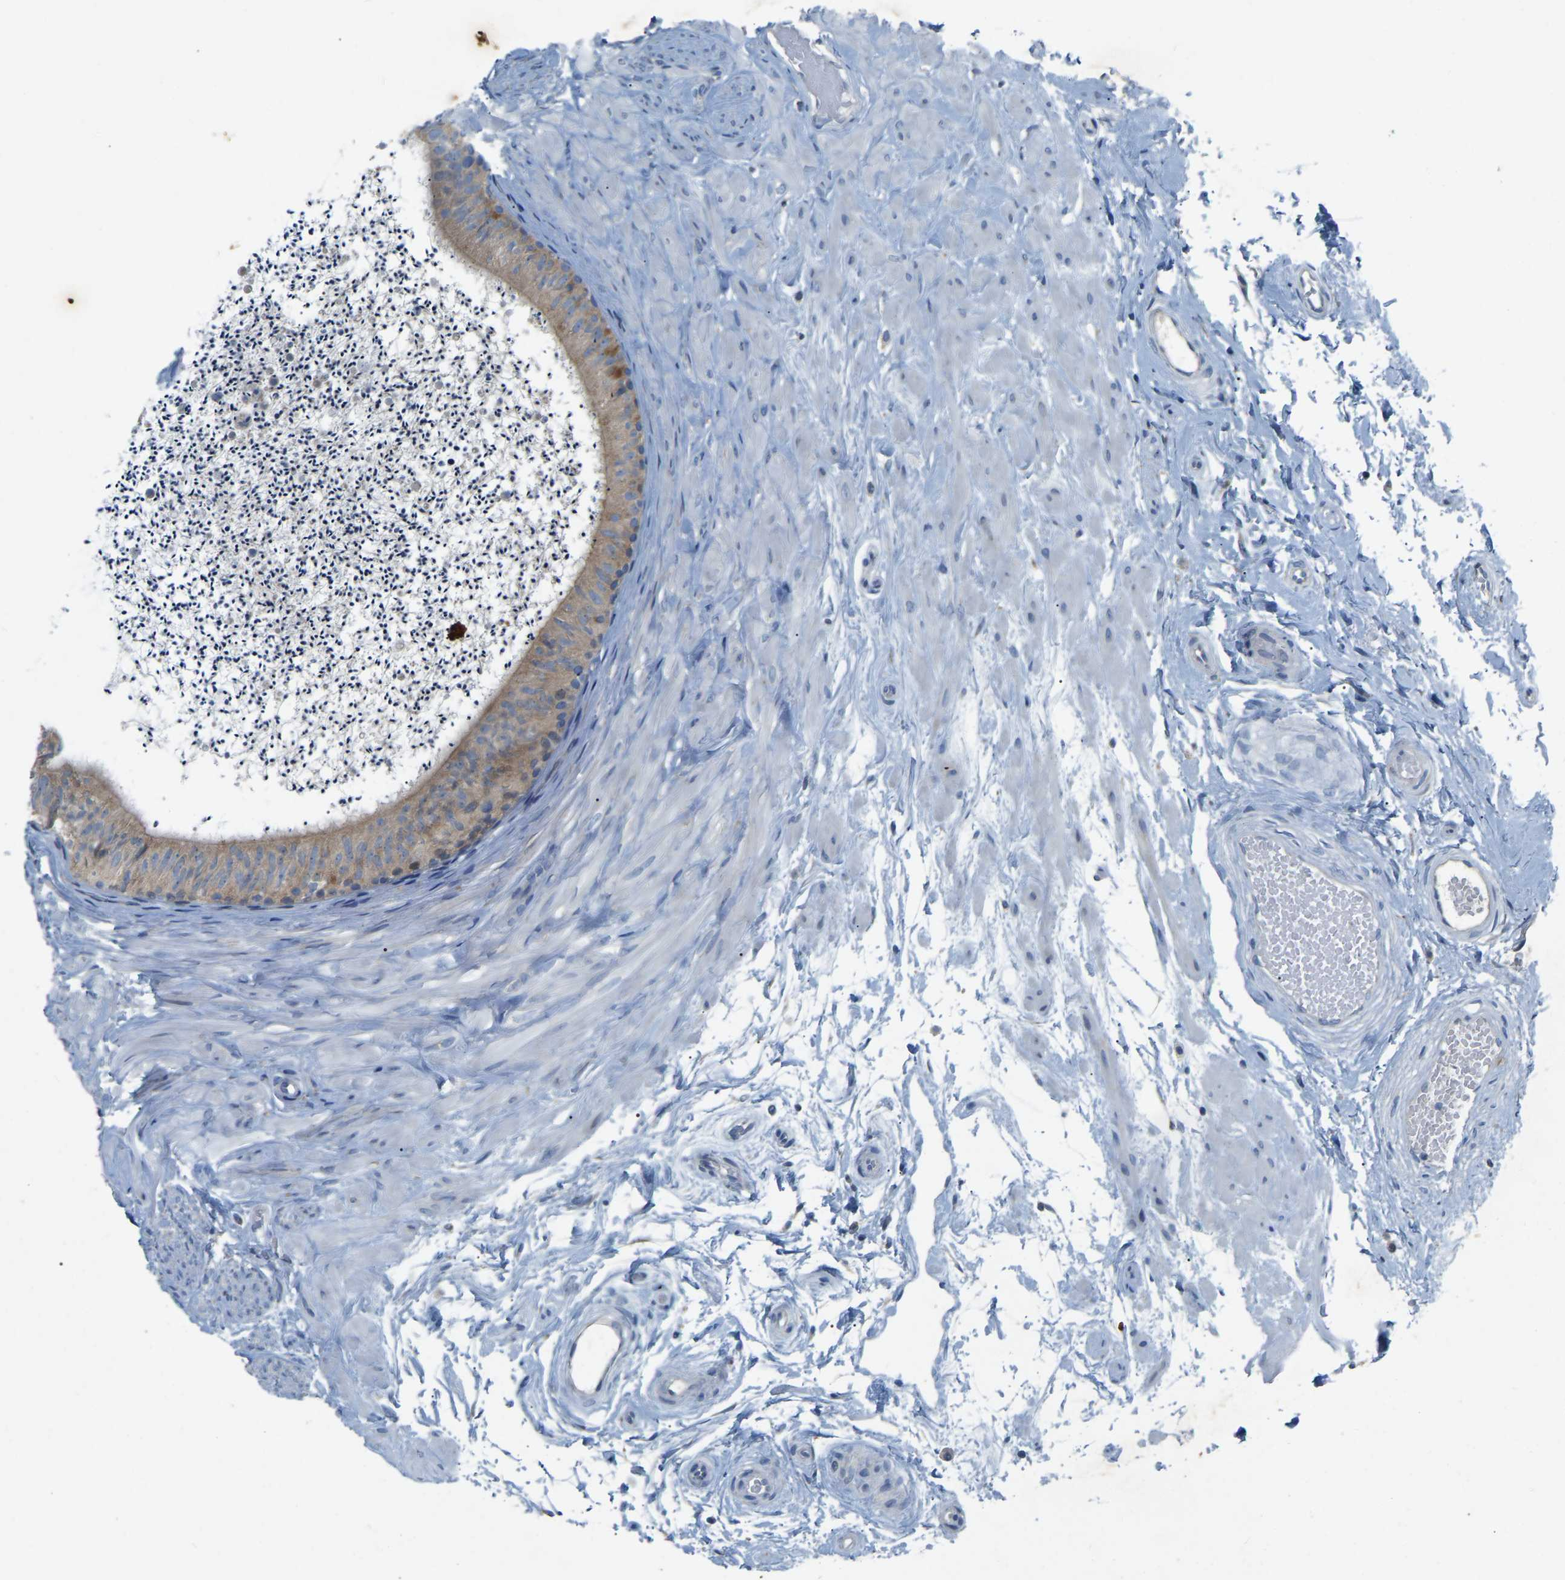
{"staining": {"intensity": "moderate", "quantity": ">75%", "location": "cytoplasmic/membranous"}, "tissue": "epididymis", "cell_type": "Glandular cells", "image_type": "normal", "snomed": [{"axis": "morphology", "description": "Normal tissue, NOS"}, {"axis": "topography", "description": "Epididymis"}], "caption": "This histopathology image reveals IHC staining of benign epididymis, with medium moderate cytoplasmic/membranous positivity in approximately >75% of glandular cells.", "gene": "ENSG00000283765", "patient": {"sex": "male", "age": 56}}